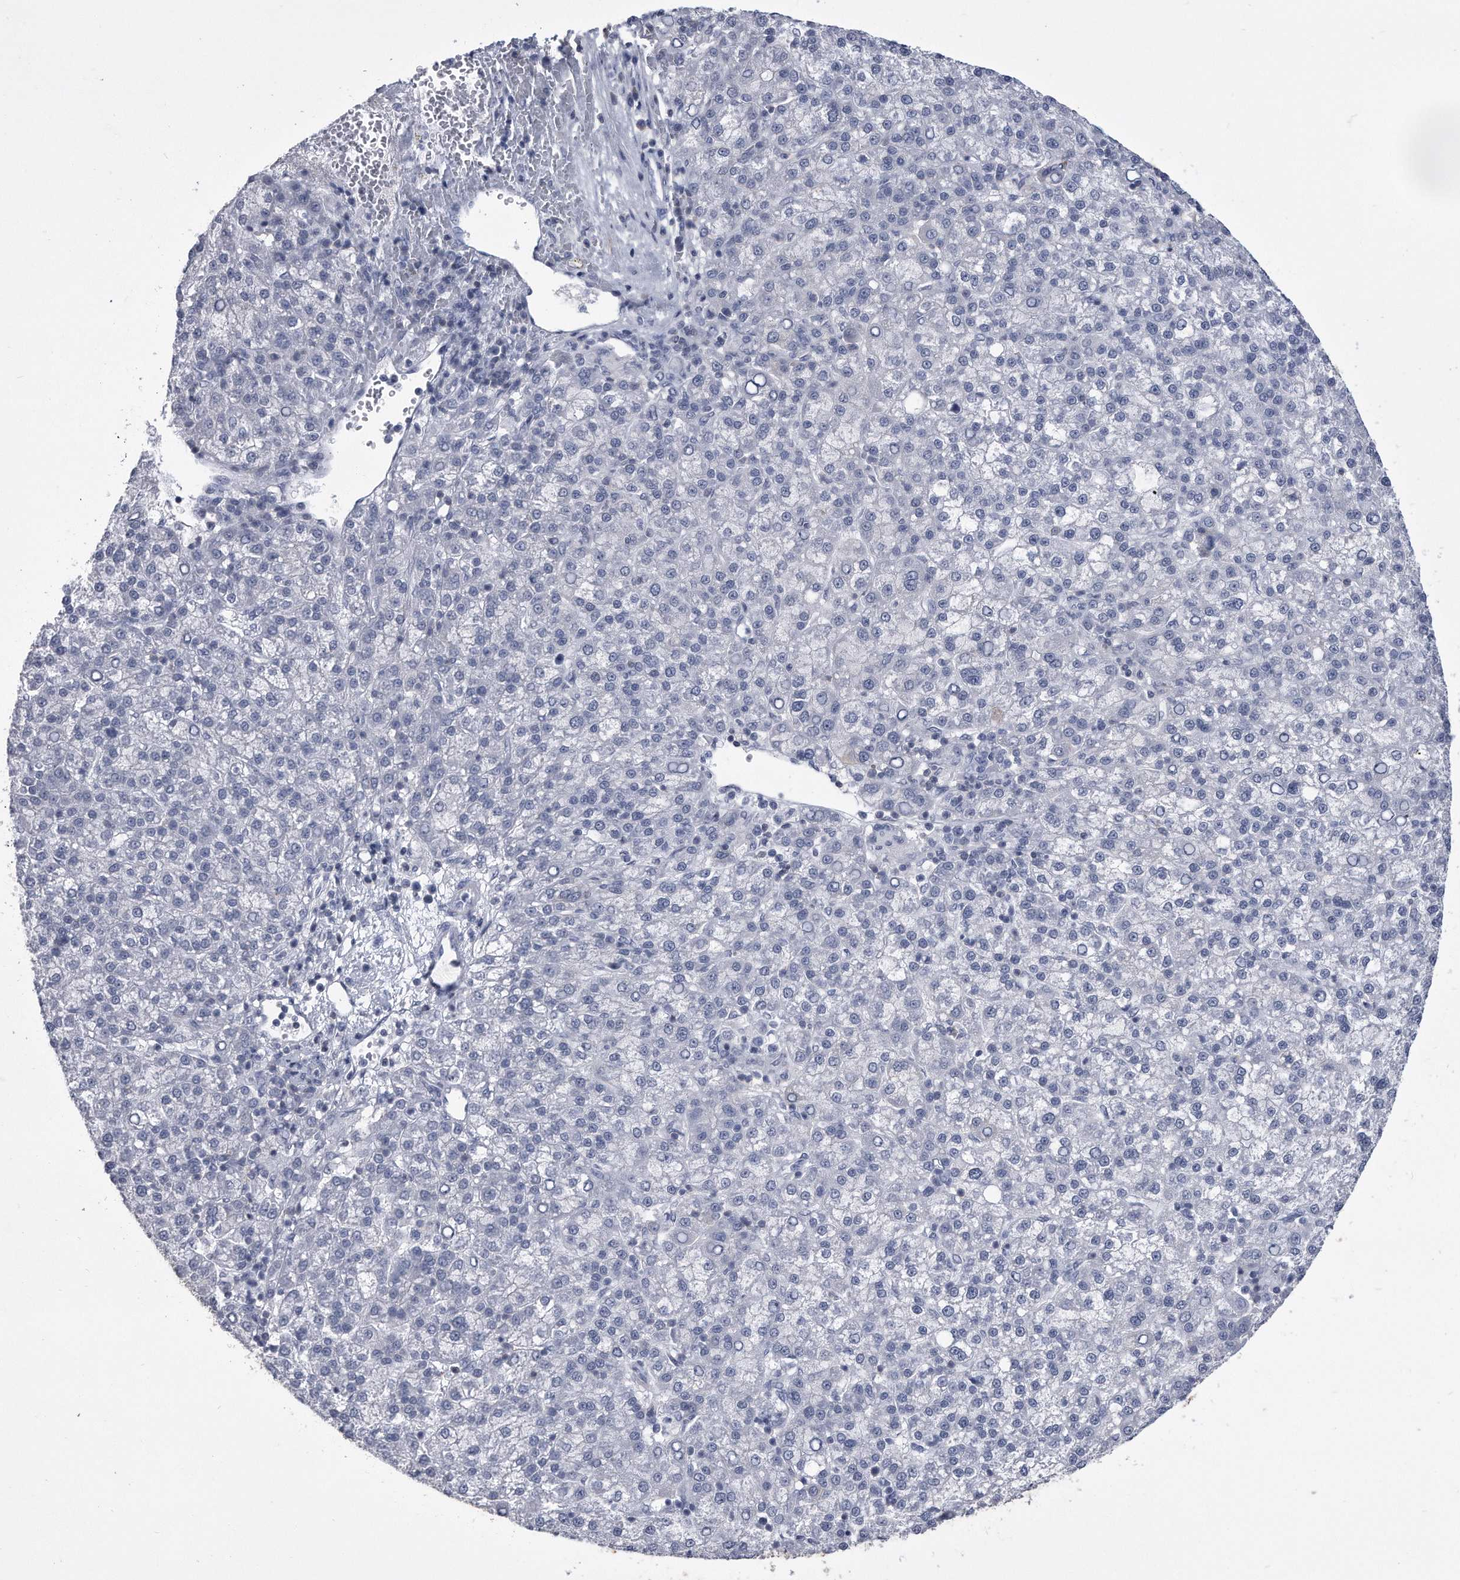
{"staining": {"intensity": "negative", "quantity": "none", "location": "none"}, "tissue": "liver cancer", "cell_type": "Tumor cells", "image_type": "cancer", "snomed": [{"axis": "morphology", "description": "Carcinoma, Hepatocellular, NOS"}, {"axis": "topography", "description": "Liver"}], "caption": "Tumor cells show no significant expression in liver cancer.", "gene": "PYGB", "patient": {"sex": "female", "age": 58}}